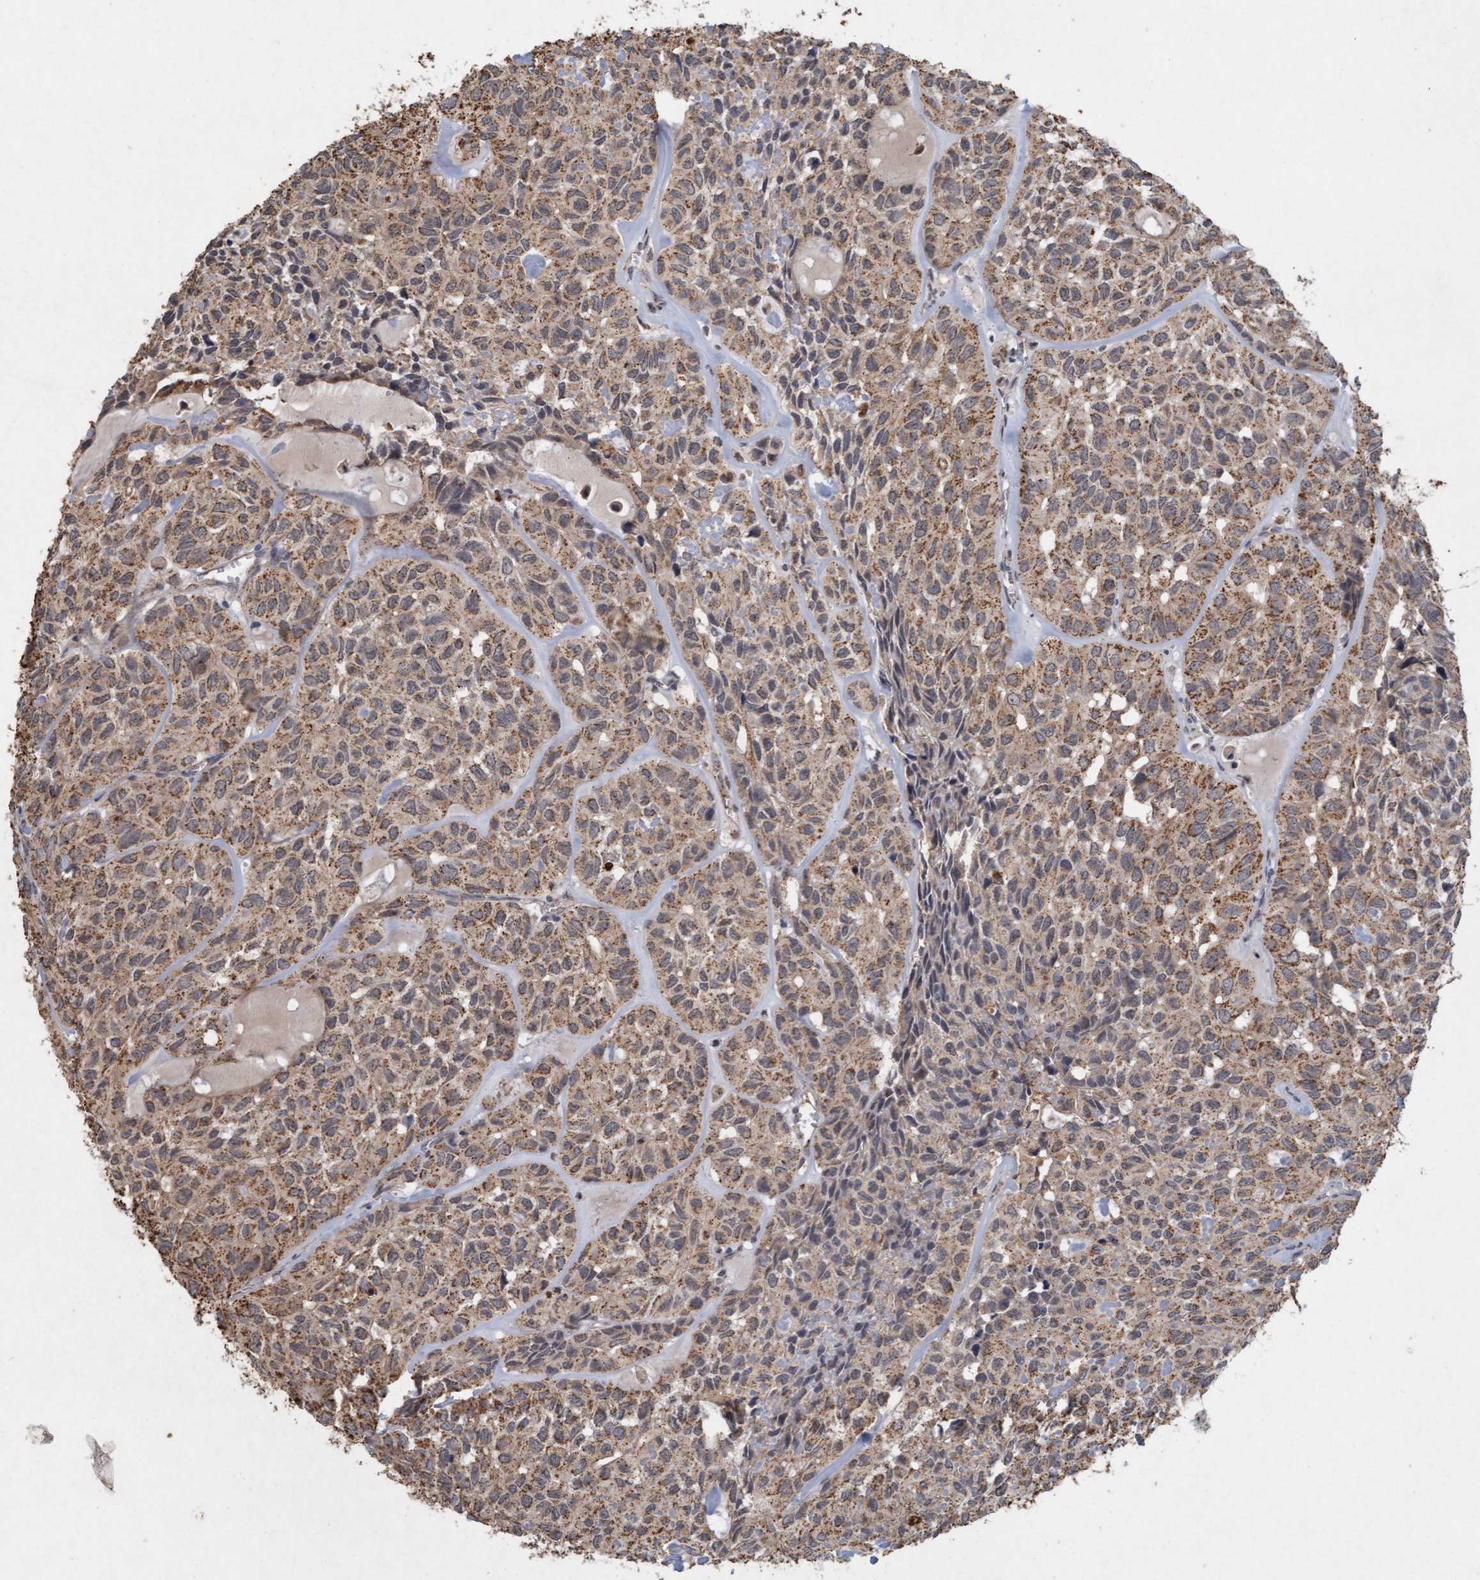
{"staining": {"intensity": "weak", "quantity": ">75%", "location": "cytoplasmic/membranous"}, "tissue": "head and neck cancer", "cell_type": "Tumor cells", "image_type": "cancer", "snomed": [{"axis": "morphology", "description": "Adenocarcinoma, NOS"}, {"axis": "topography", "description": "Salivary gland, NOS"}, {"axis": "topography", "description": "Head-Neck"}], "caption": "Human head and neck adenocarcinoma stained for a protein (brown) exhibits weak cytoplasmic/membranous positive positivity in about >75% of tumor cells.", "gene": "VSIG8", "patient": {"sex": "female", "age": 76}}